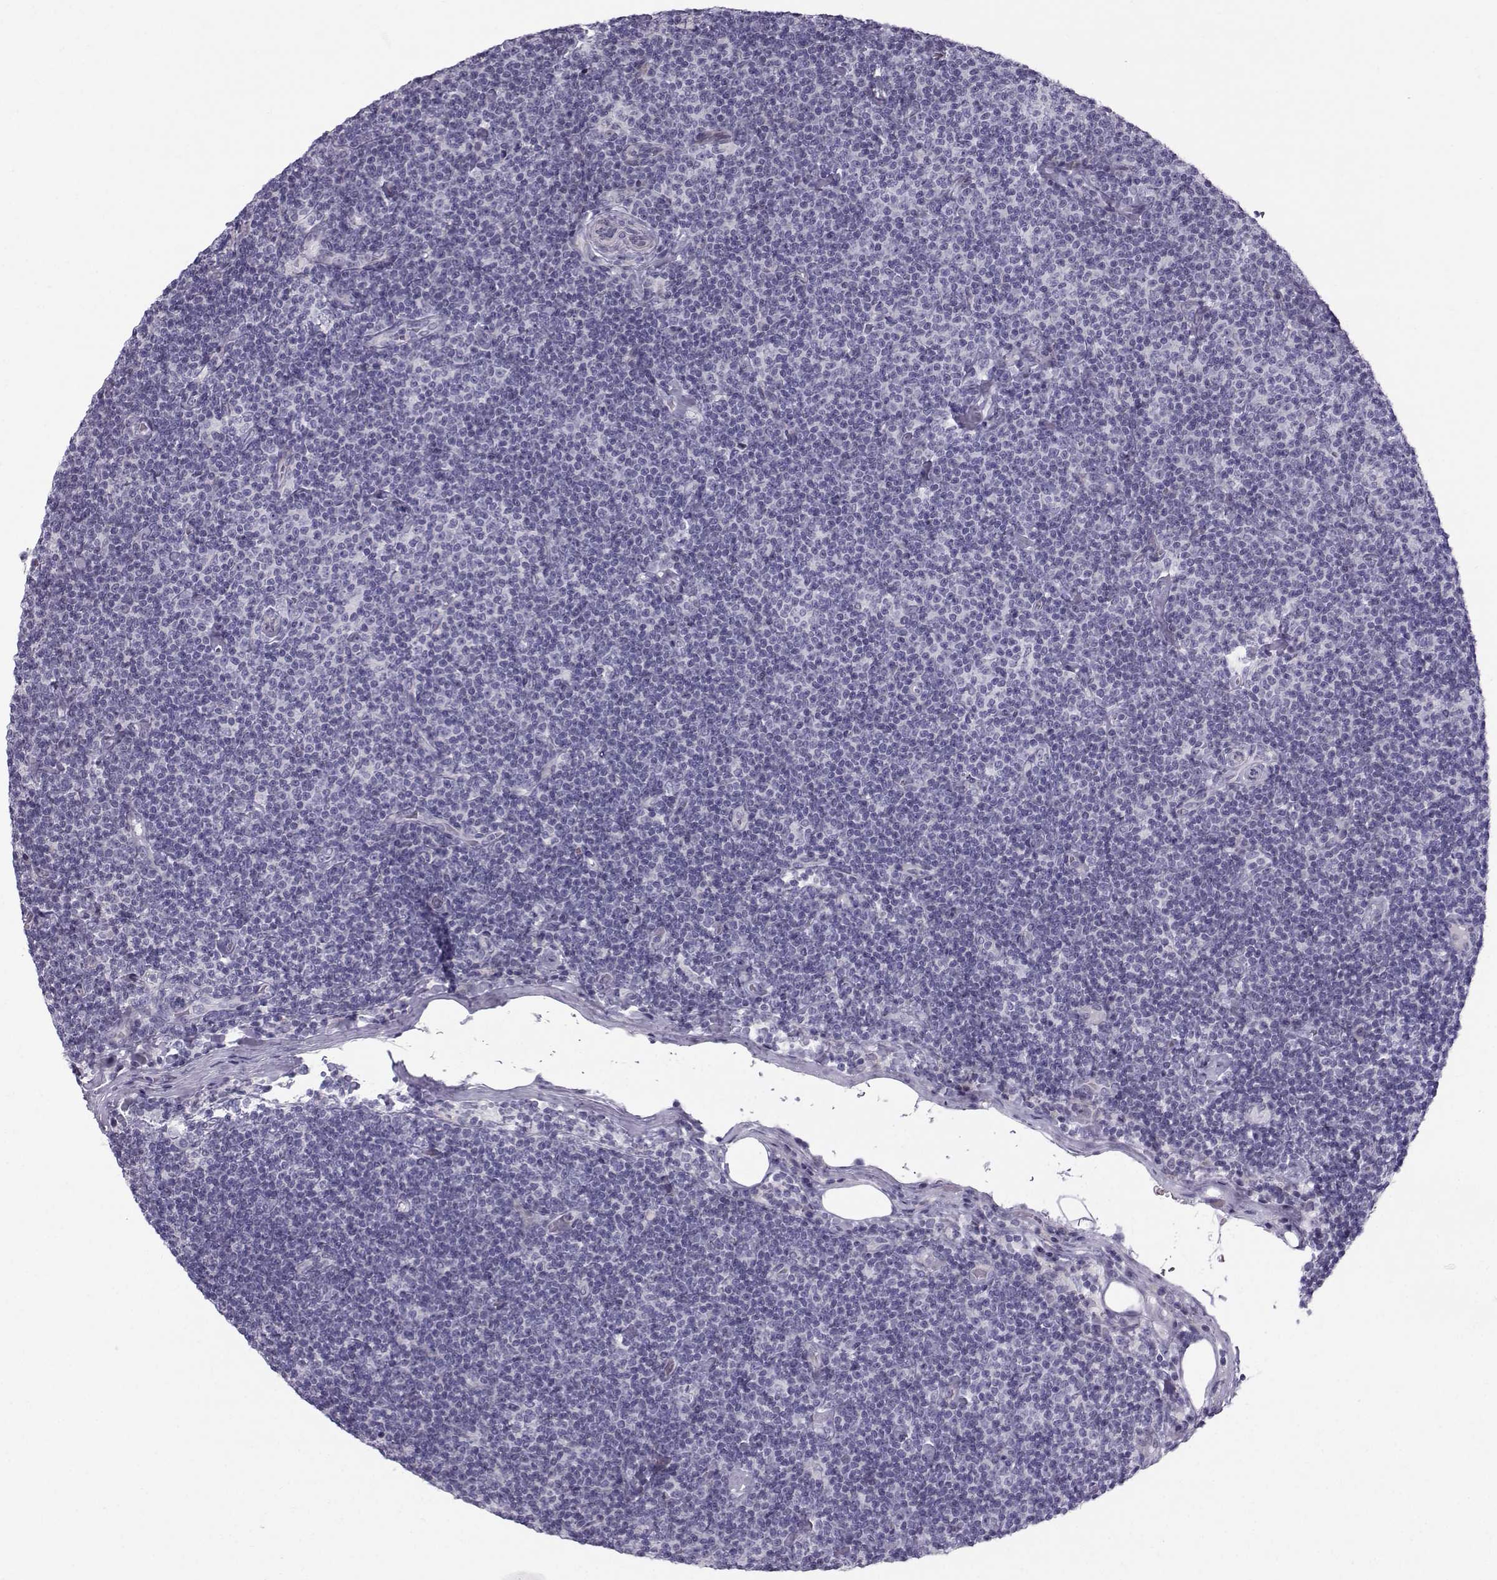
{"staining": {"intensity": "negative", "quantity": "none", "location": "none"}, "tissue": "lymphoma", "cell_type": "Tumor cells", "image_type": "cancer", "snomed": [{"axis": "morphology", "description": "Malignant lymphoma, non-Hodgkin's type, Low grade"}, {"axis": "topography", "description": "Lymph node"}], "caption": "Immunohistochemistry (IHC) of lymphoma reveals no positivity in tumor cells.", "gene": "DMRT3", "patient": {"sex": "male", "age": 81}}